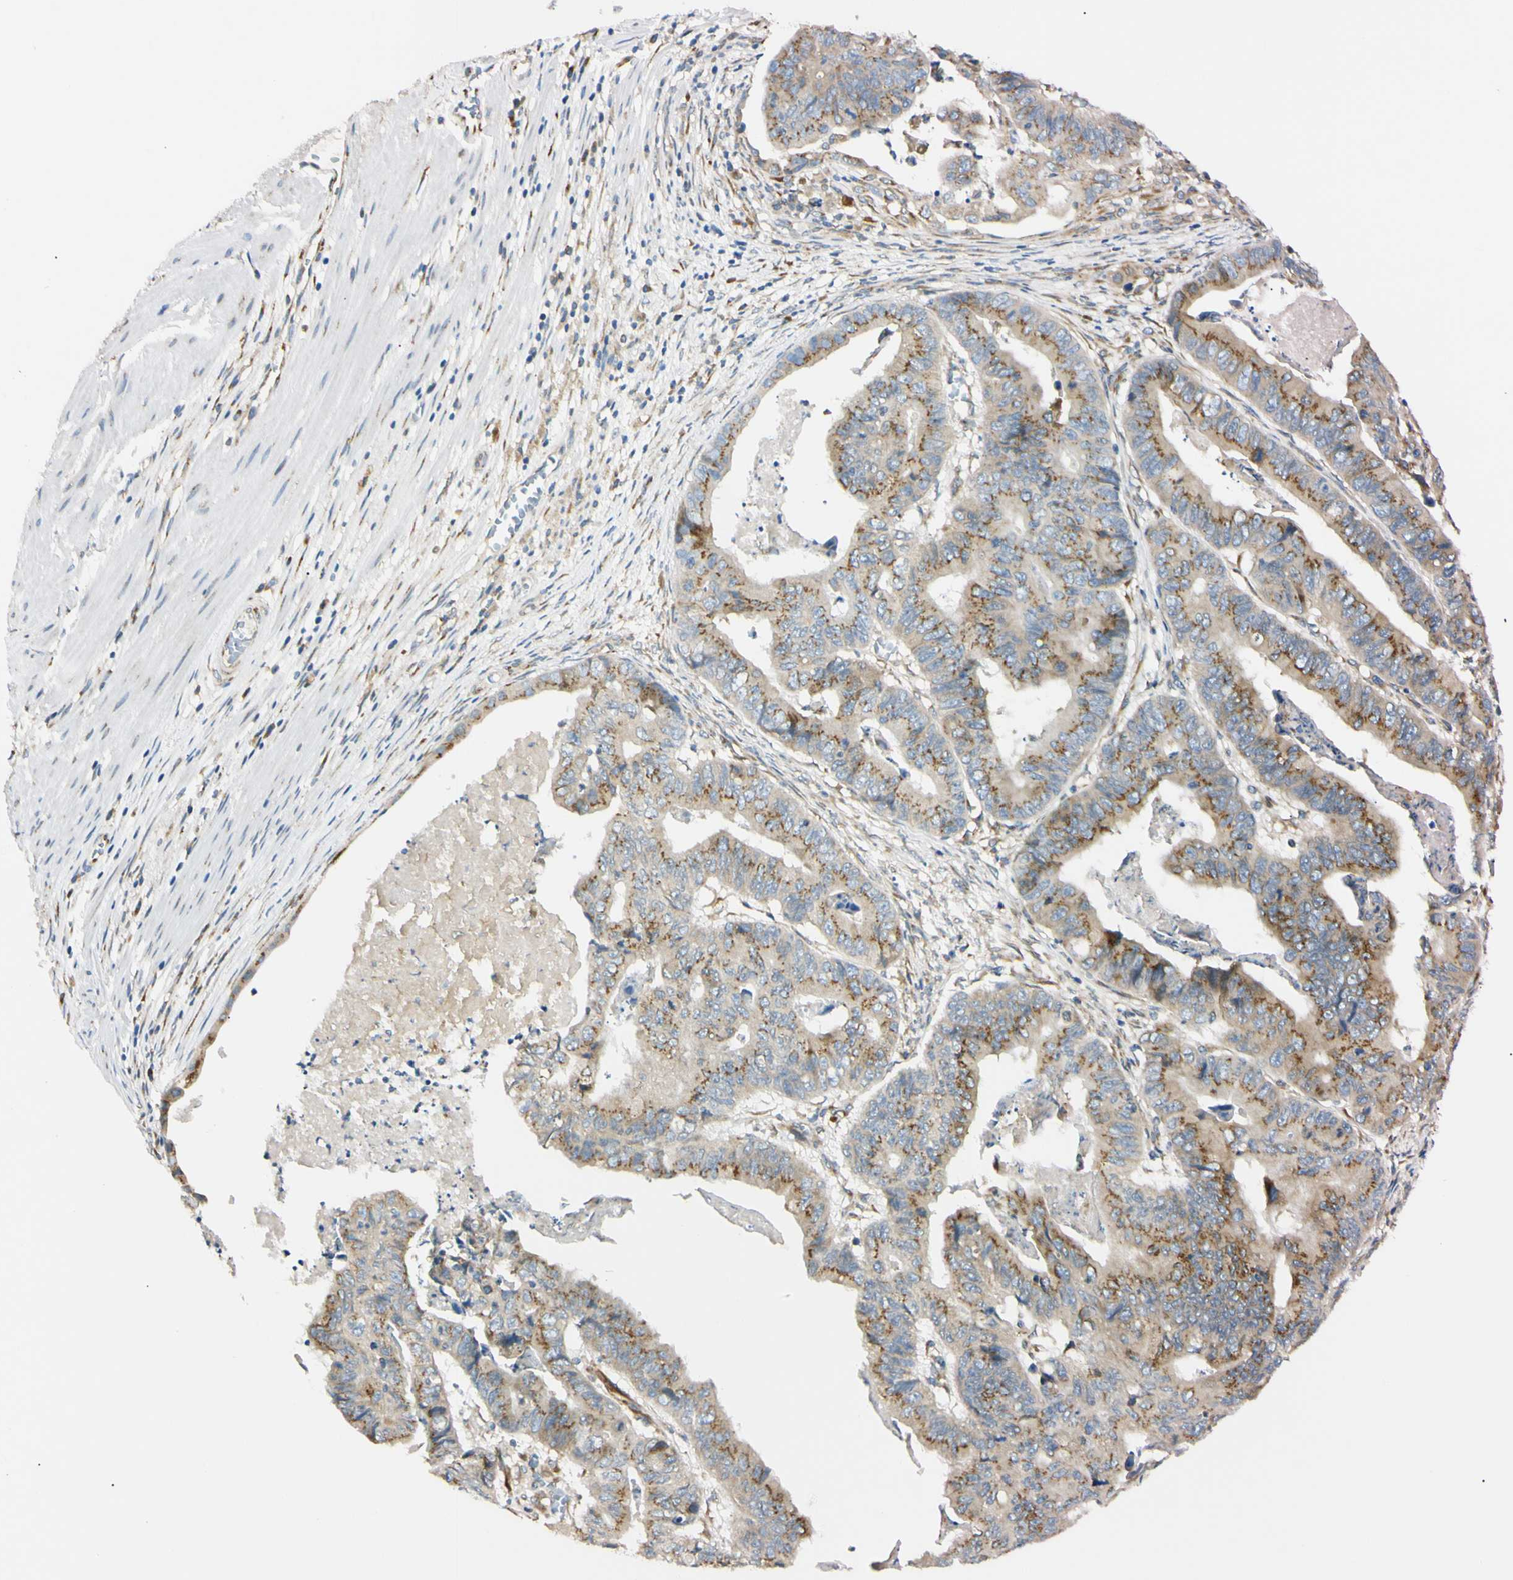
{"staining": {"intensity": "moderate", "quantity": ">75%", "location": "cytoplasmic/membranous"}, "tissue": "stomach cancer", "cell_type": "Tumor cells", "image_type": "cancer", "snomed": [{"axis": "morphology", "description": "Adenocarcinoma, NOS"}, {"axis": "topography", "description": "Stomach, lower"}], "caption": "IHC staining of adenocarcinoma (stomach), which reveals medium levels of moderate cytoplasmic/membranous positivity in approximately >75% of tumor cells indicating moderate cytoplasmic/membranous protein positivity. The staining was performed using DAB (brown) for protein detection and nuclei were counterstained in hematoxylin (blue).", "gene": "IER3IP1", "patient": {"sex": "male", "age": 77}}